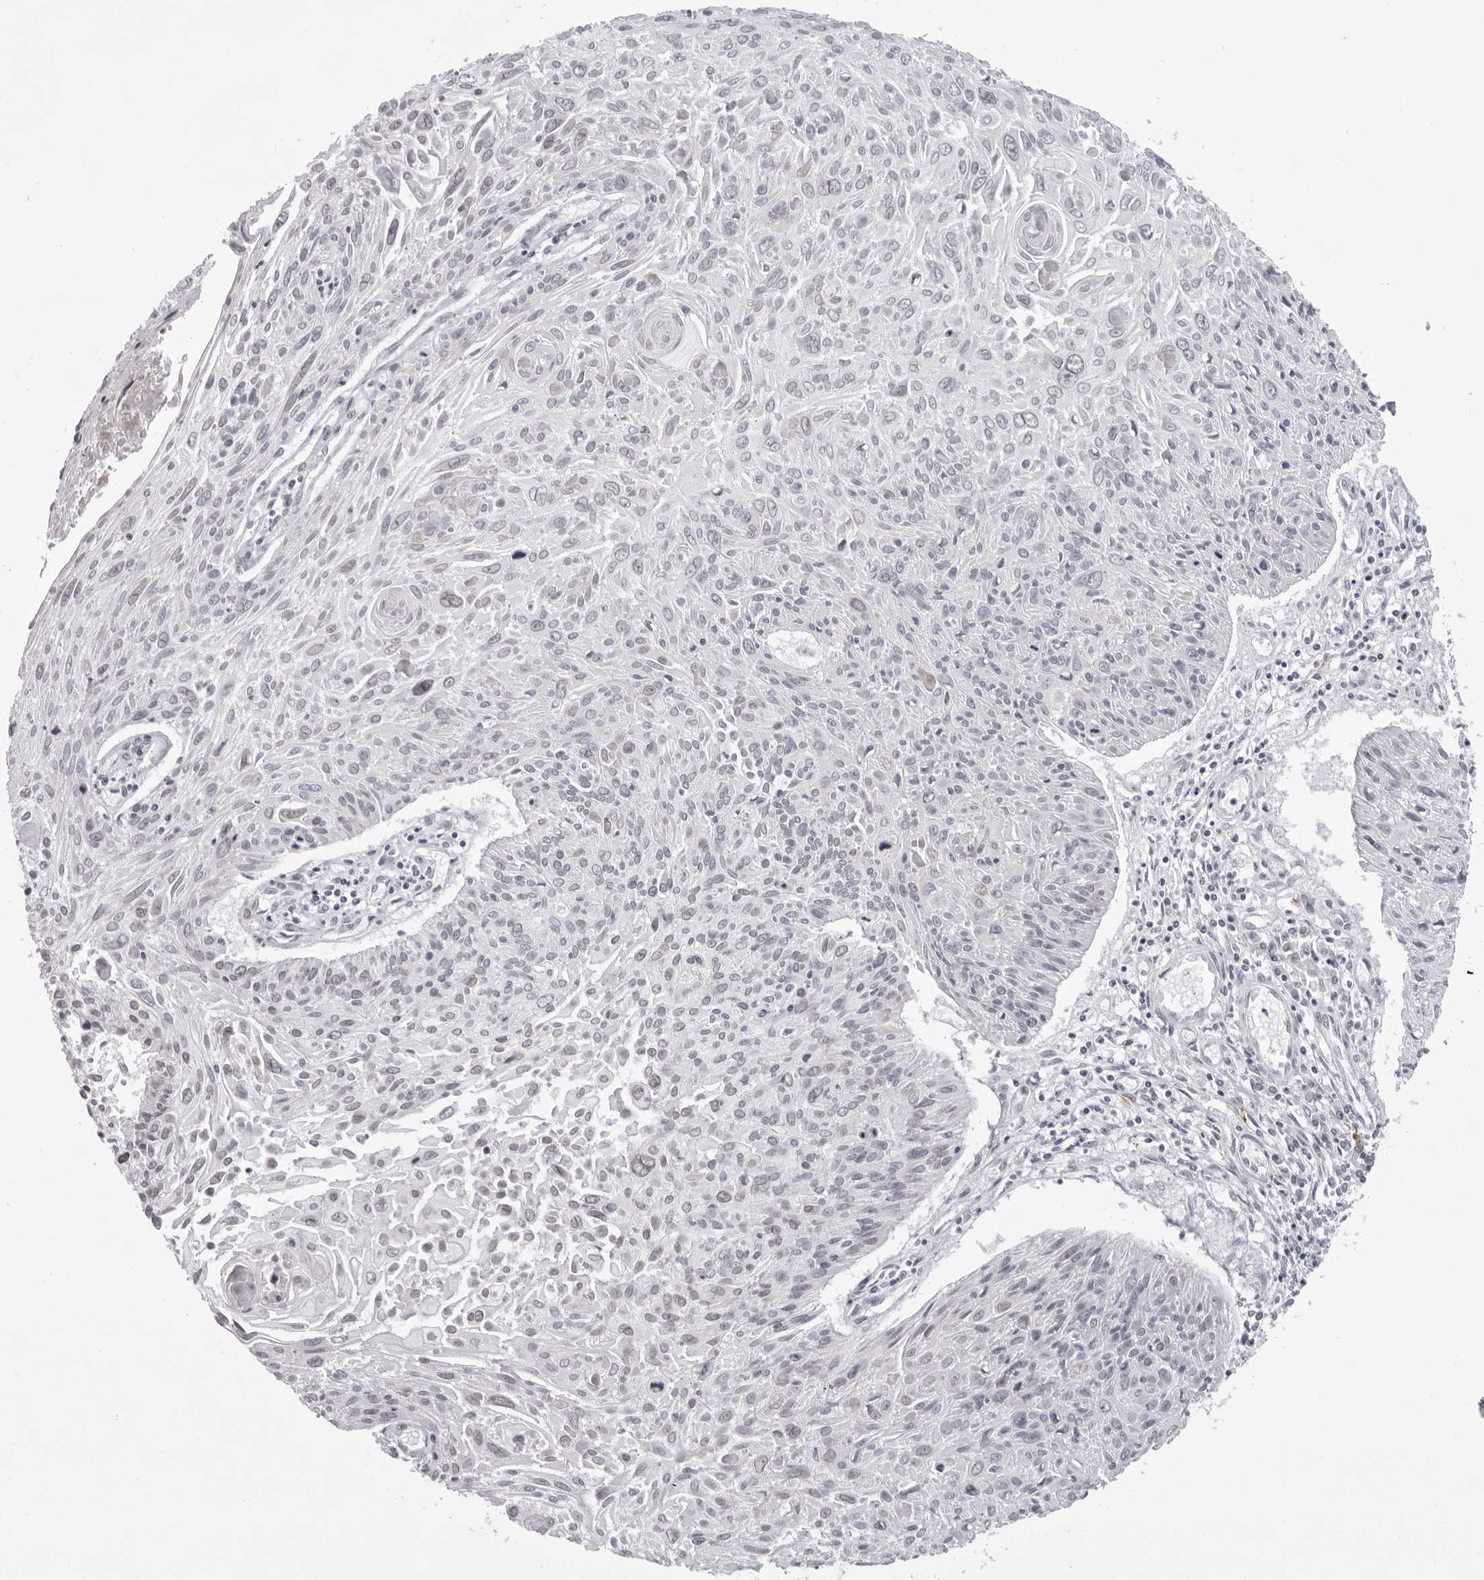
{"staining": {"intensity": "negative", "quantity": "none", "location": "none"}, "tissue": "cervical cancer", "cell_type": "Tumor cells", "image_type": "cancer", "snomed": [{"axis": "morphology", "description": "Squamous cell carcinoma, NOS"}, {"axis": "topography", "description": "Cervix"}], "caption": "IHC of cervical squamous cell carcinoma exhibits no positivity in tumor cells.", "gene": "EXOSC10", "patient": {"sex": "female", "age": 51}}